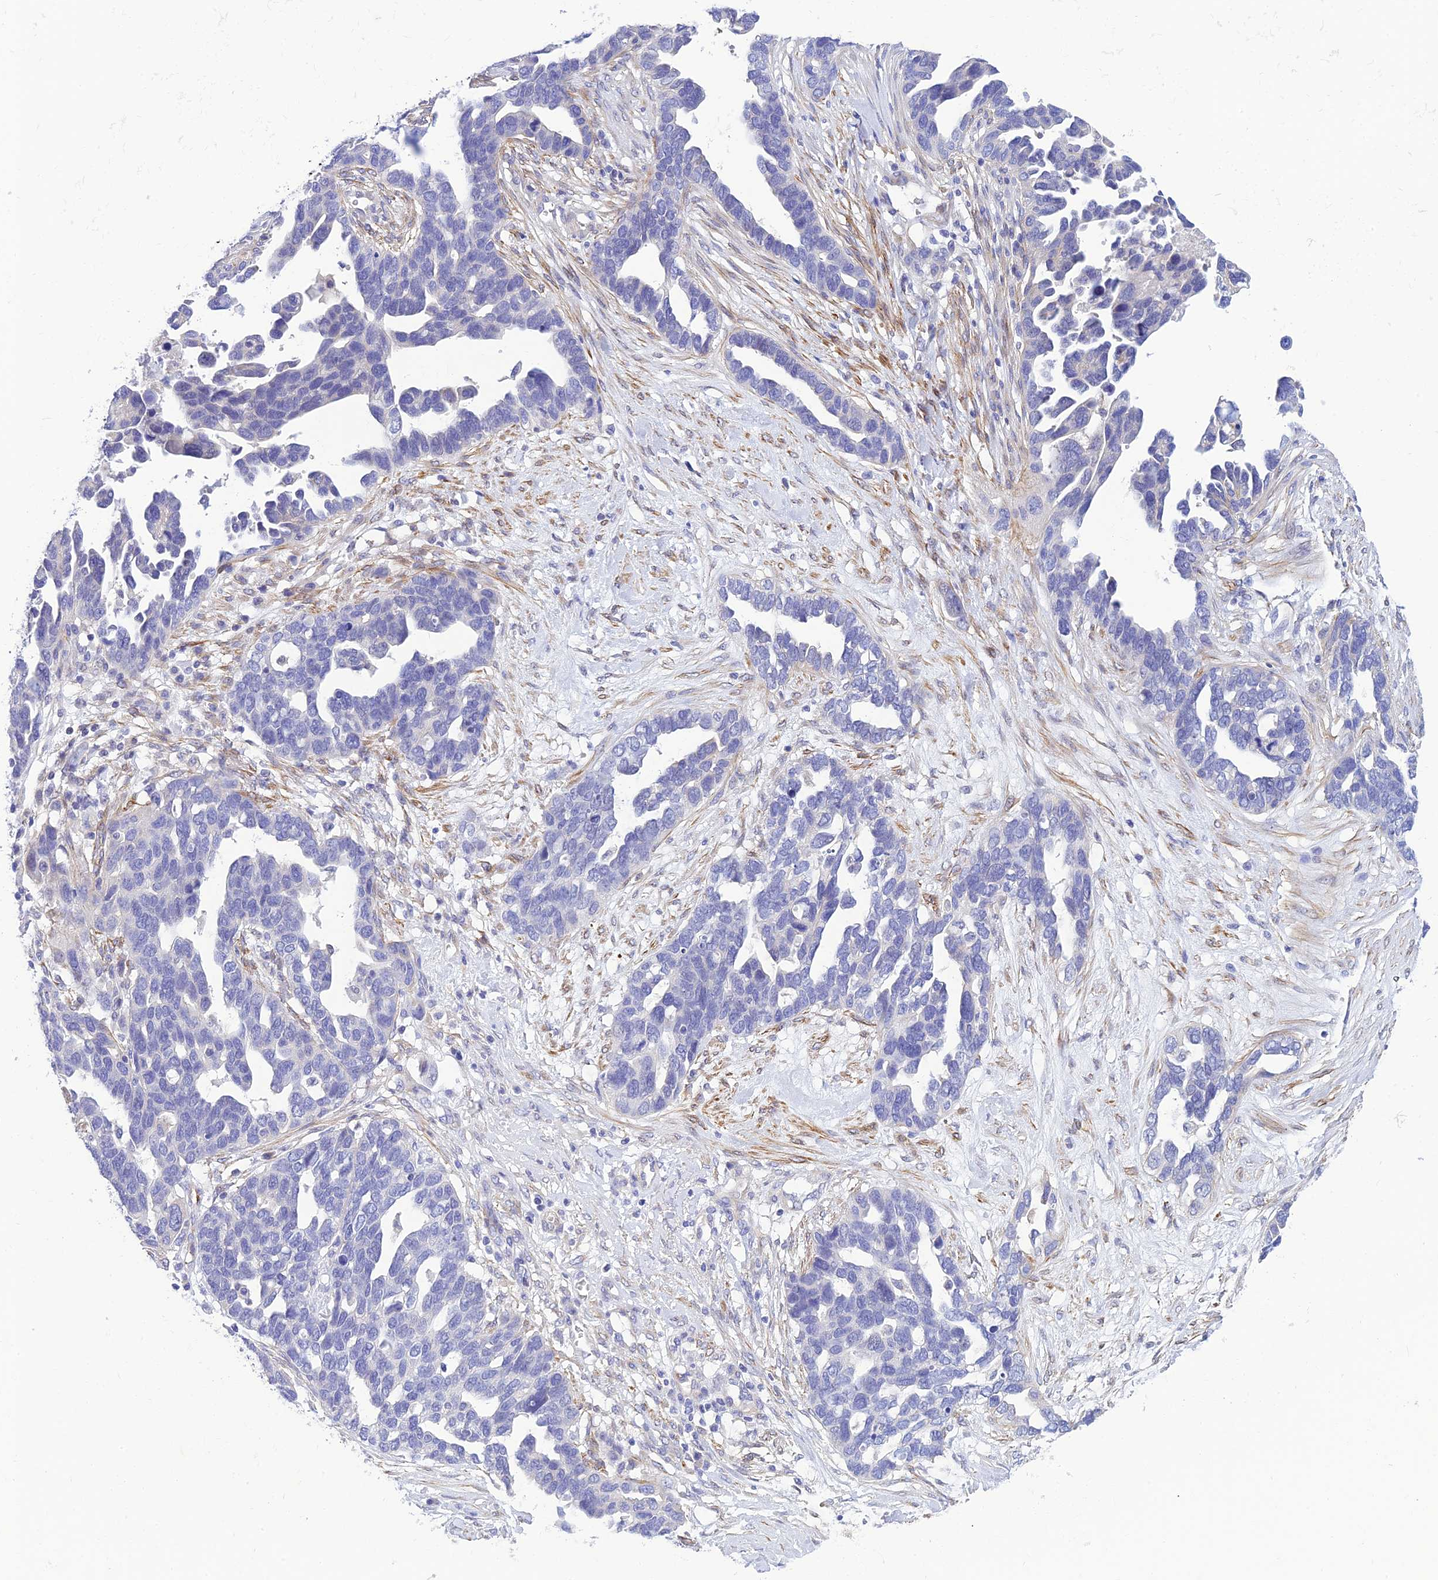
{"staining": {"intensity": "negative", "quantity": "none", "location": "none"}, "tissue": "ovarian cancer", "cell_type": "Tumor cells", "image_type": "cancer", "snomed": [{"axis": "morphology", "description": "Cystadenocarcinoma, serous, NOS"}, {"axis": "topography", "description": "Ovary"}], "caption": "IHC micrograph of neoplastic tissue: human serous cystadenocarcinoma (ovarian) stained with DAB demonstrates no significant protein staining in tumor cells.", "gene": "ZDHHC16", "patient": {"sex": "female", "age": 54}}